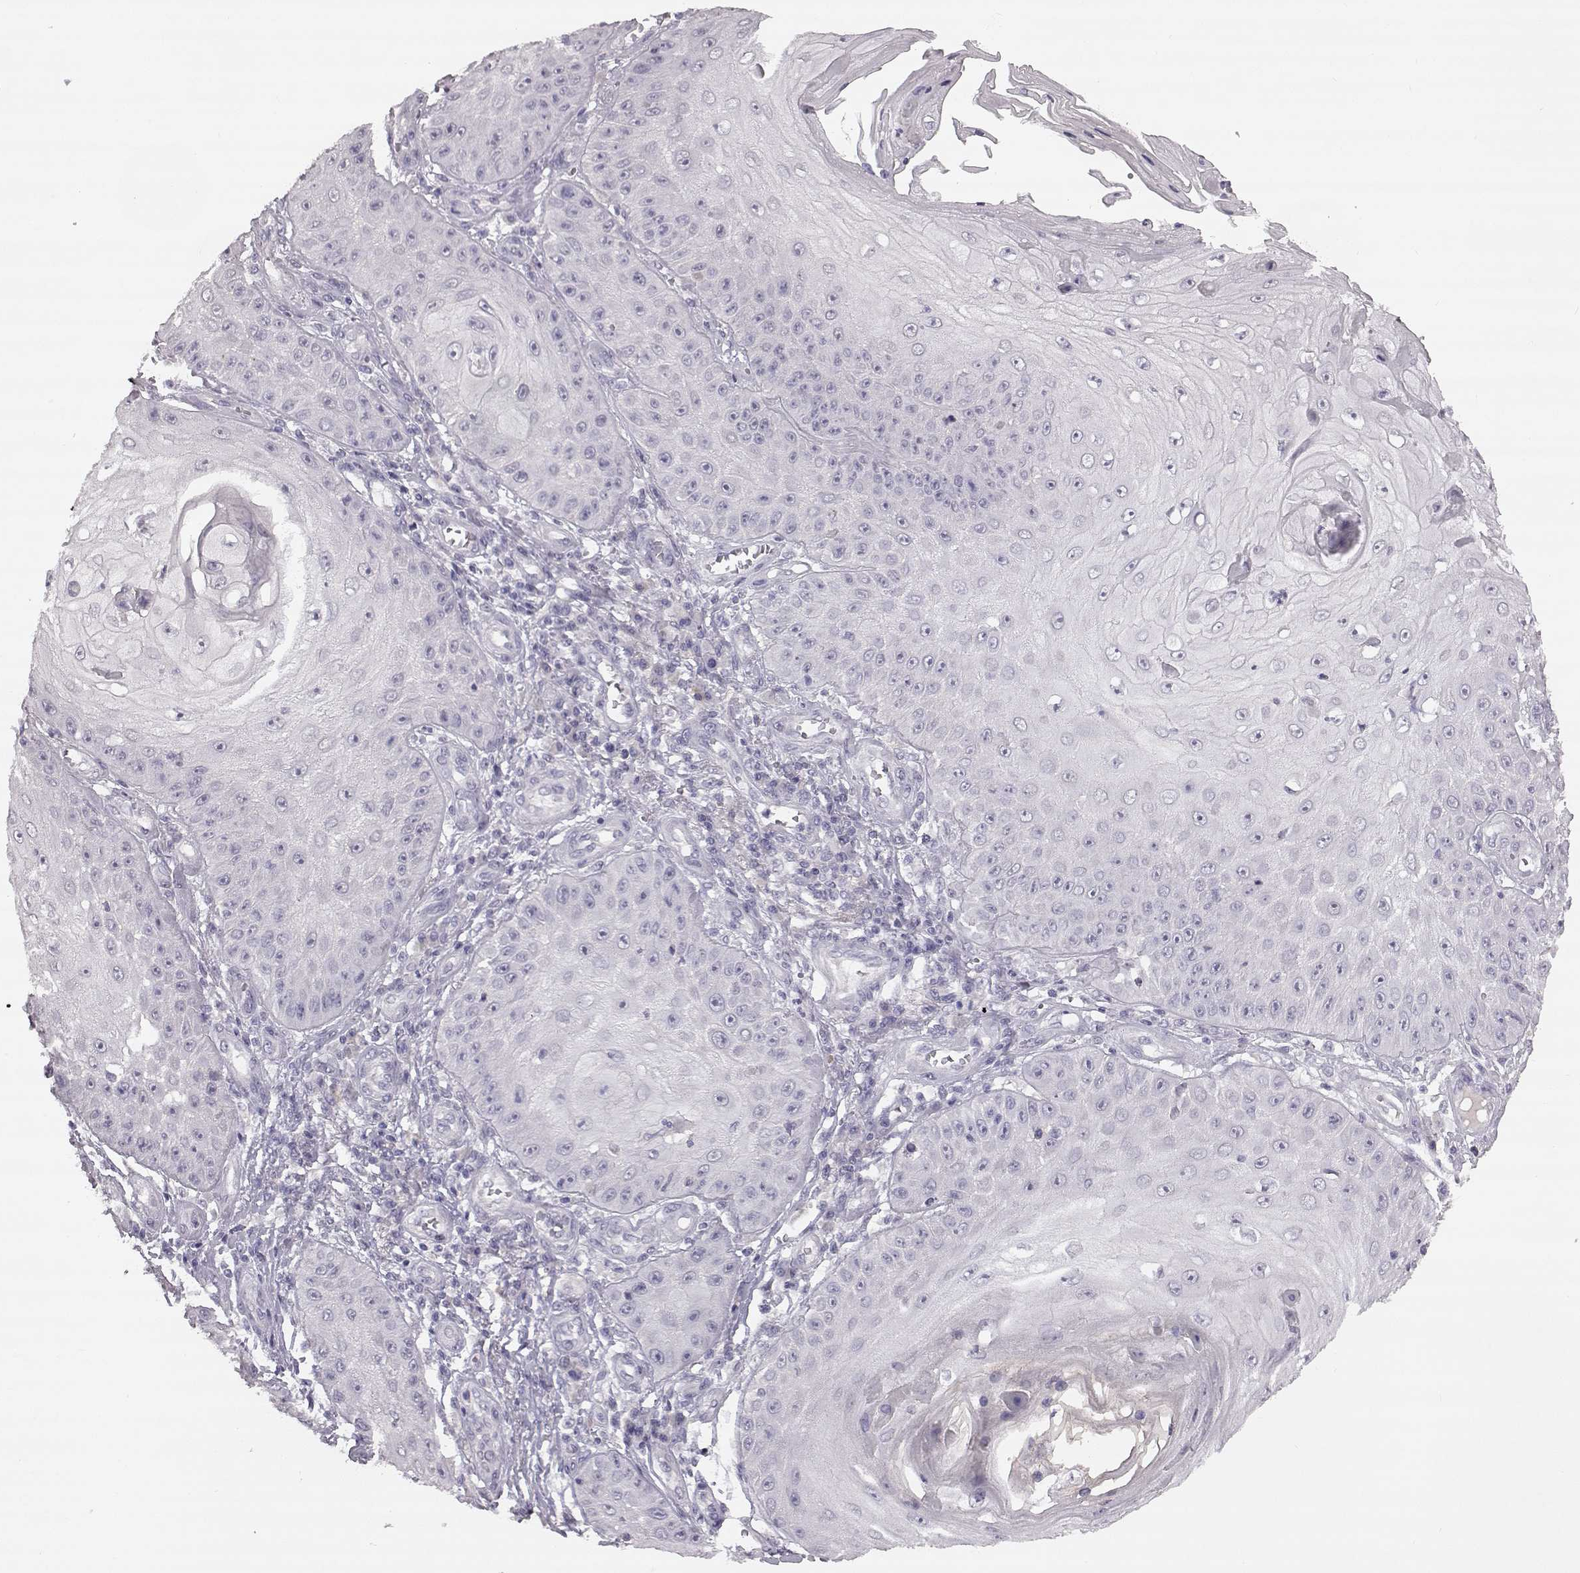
{"staining": {"intensity": "negative", "quantity": "none", "location": "none"}, "tissue": "skin cancer", "cell_type": "Tumor cells", "image_type": "cancer", "snomed": [{"axis": "morphology", "description": "Squamous cell carcinoma, NOS"}, {"axis": "topography", "description": "Skin"}], "caption": "A high-resolution photomicrograph shows immunohistochemistry staining of skin squamous cell carcinoma, which demonstrates no significant staining in tumor cells.", "gene": "SPAG17", "patient": {"sex": "male", "age": 70}}